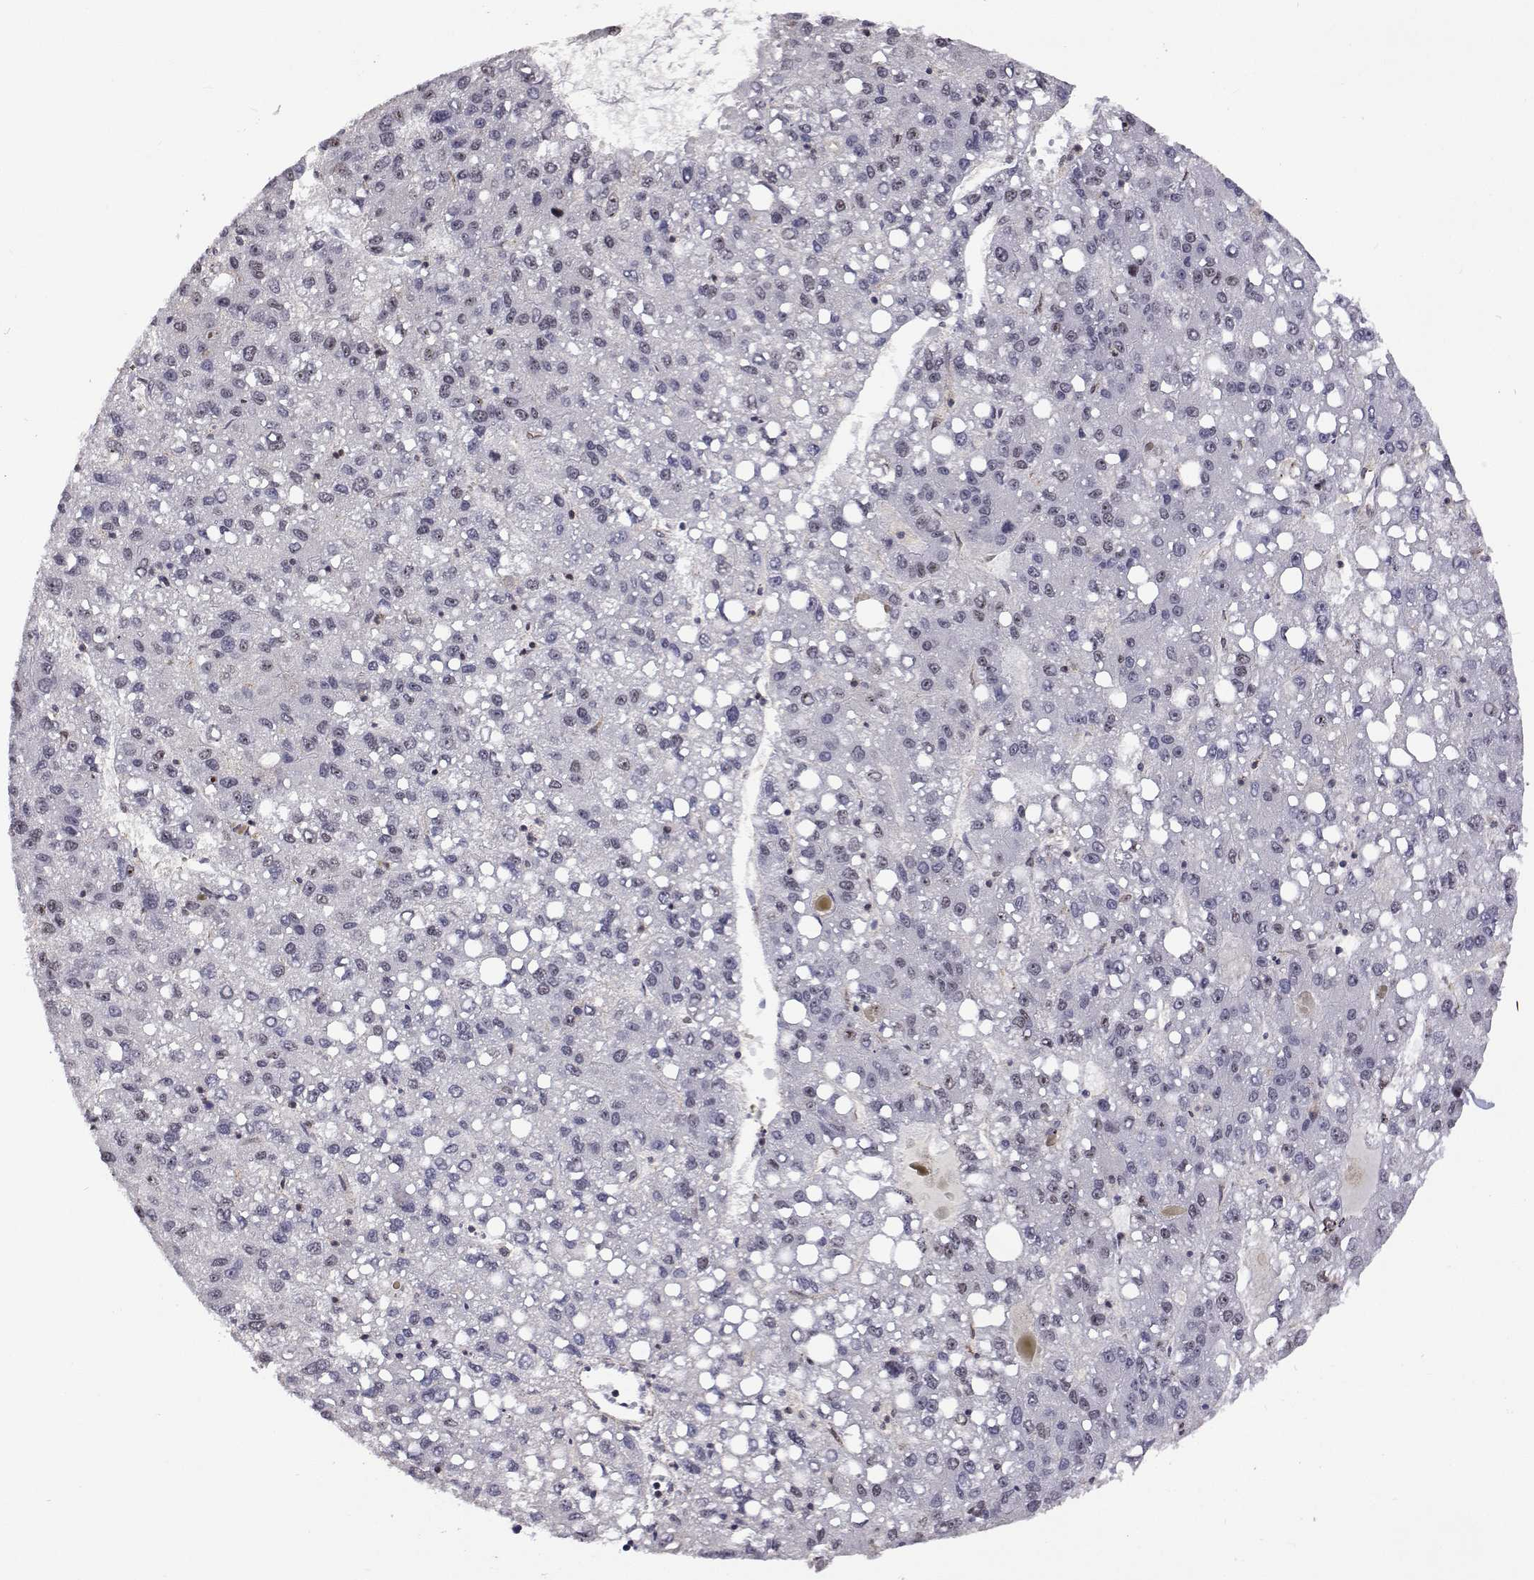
{"staining": {"intensity": "moderate", "quantity": "<25%", "location": "nuclear"}, "tissue": "liver cancer", "cell_type": "Tumor cells", "image_type": "cancer", "snomed": [{"axis": "morphology", "description": "Carcinoma, Hepatocellular, NOS"}, {"axis": "topography", "description": "Liver"}], "caption": "This is an image of IHC staining of liver cancer, which shows moderate expression in the nuclear of tumor cells.", "gene": "NHP2", "patient": {"sex": "female", "age": 82}}